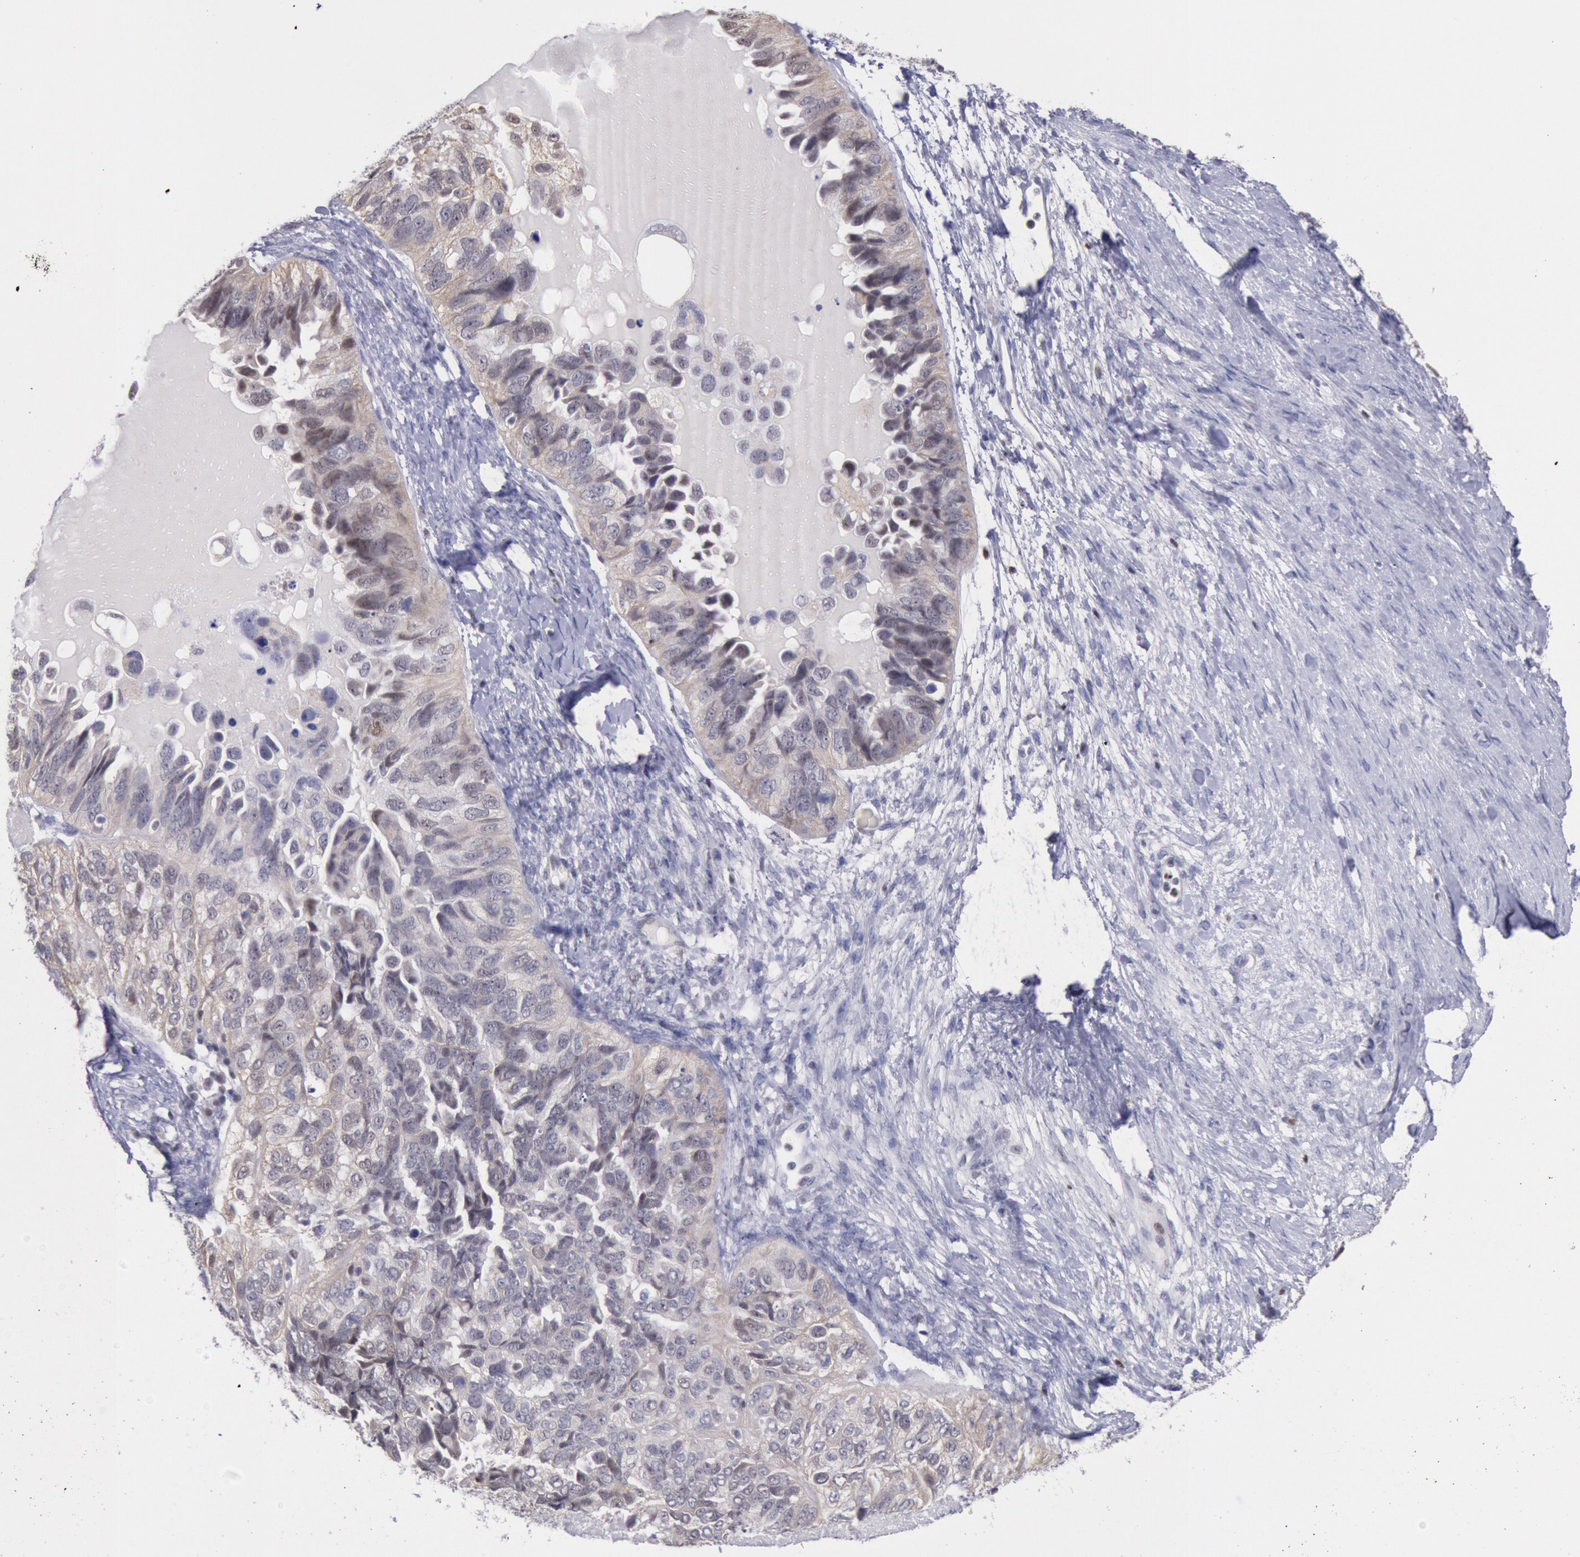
{"staining": {"intensity": "weak", "quantity": "<25%", "location": "nuclear"}, "tissue": "ovarian cancer", "cell_type": "Tumor cells", "image_type": "cancer", "snomed": [{"axis": "morphology", "description": "Cystadenocarcinoma, serous, NOS"}, {"axis": "topography", "description": "Ovary"}], "caption": "A high-resolution micrograph shows IHC staining of ovarian cancer (serous cystadenocarcinoma), which shows no significant positivity in tumor cells.", "gene": "RPS6KA5", "patient": {"sex": "female", "age": 82}}